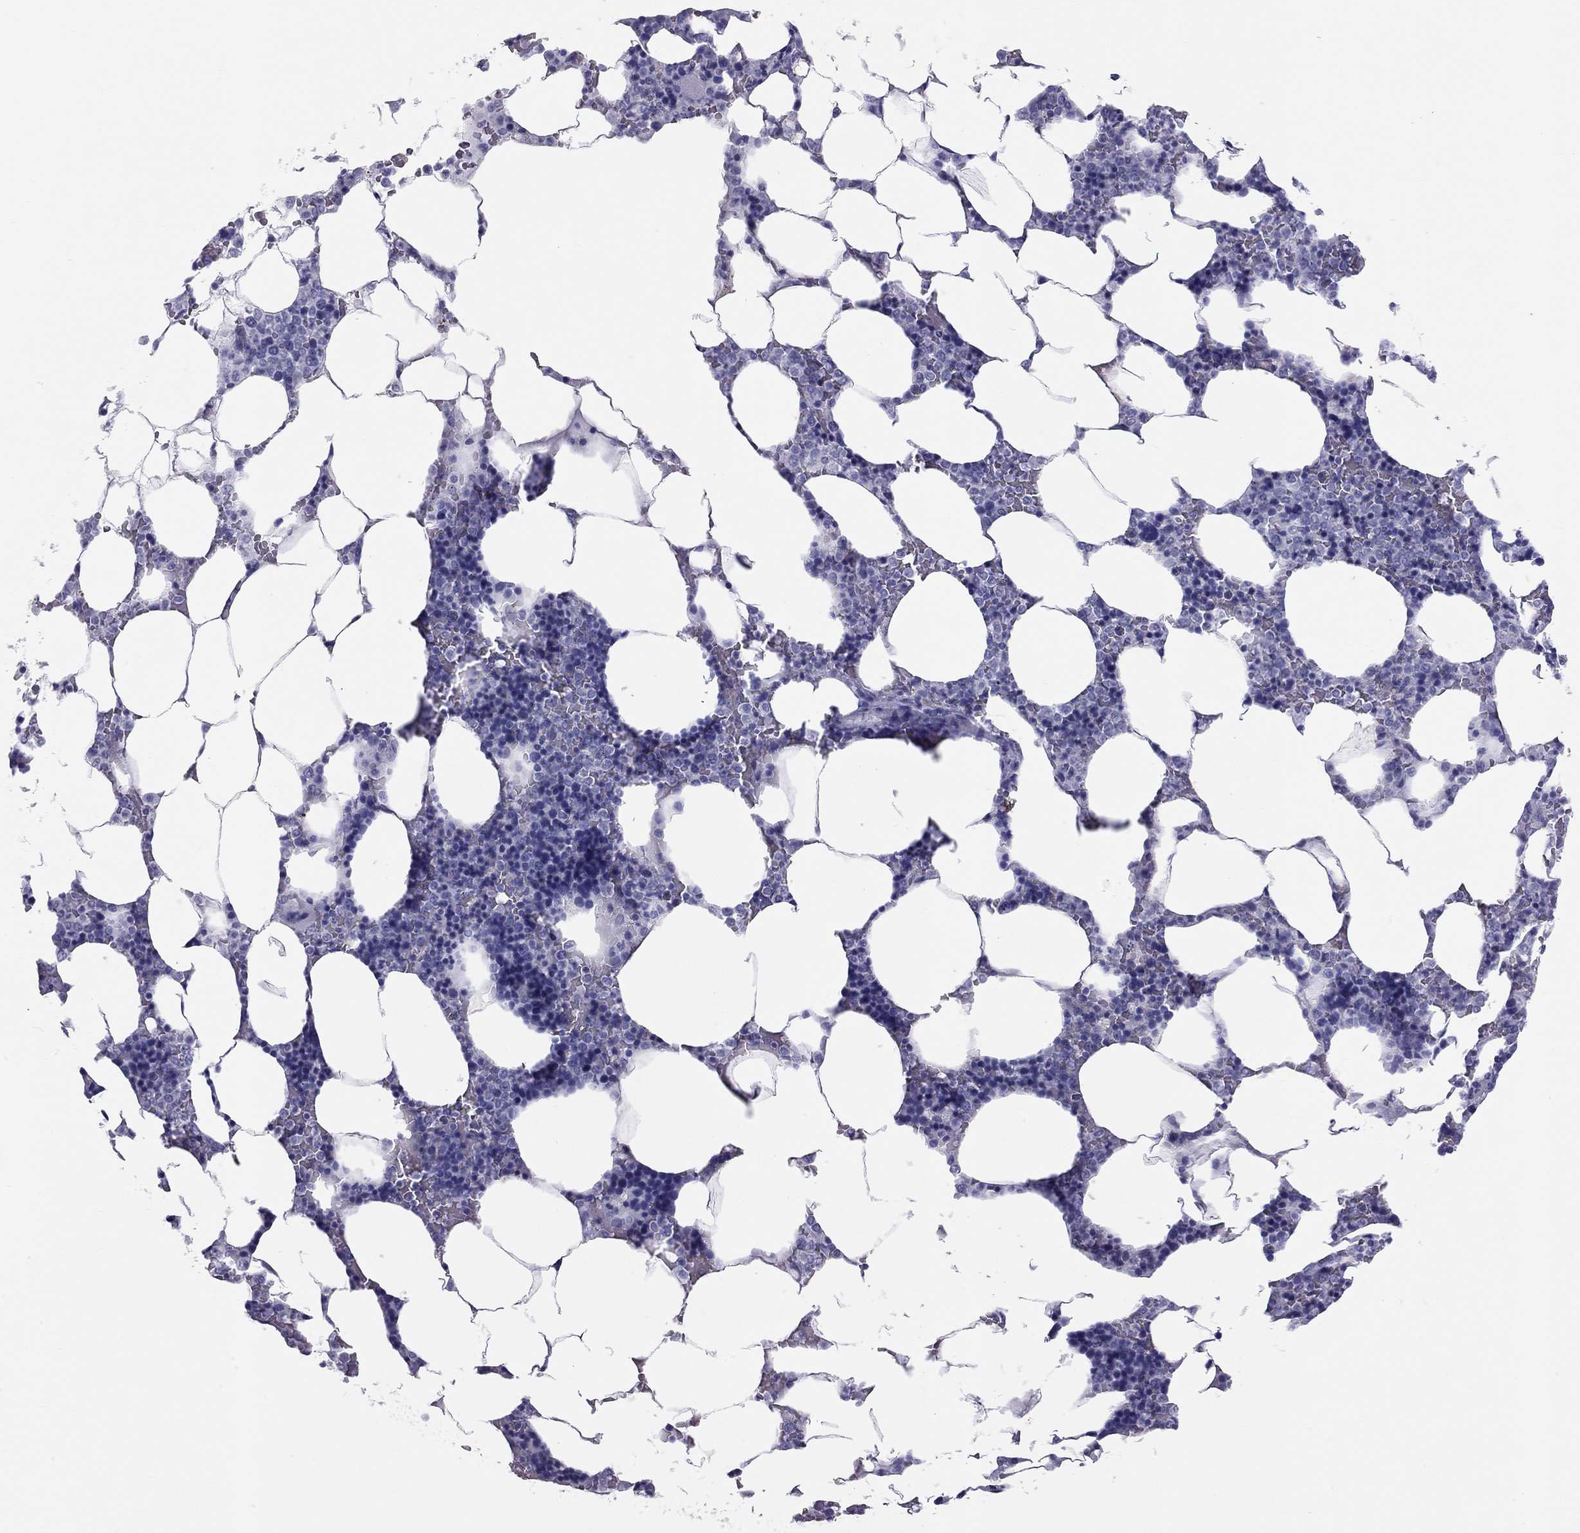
{"staining": {"intensity": "negative", "quantity": "none", "location": "none"}, "tissue": "bone marrow", "cell_type": "Hematopoietic cells", "image_type": "normal", "snomed": [{"axis": "morphology", "description": "Normal tissue, NOS"}, {"axis": "topography", "description": "Bone marrow"}], "caption": "Hematopoietic cells are negative for protein expression in benign human bone marrow. (Stains: DAB (3,3'-diaminobenzidine) IHC with hematoxylin counter stain, Microscopy: brightfield microscopy at high magnification).", "gene": "TRPM3", "patient": {"sex": "male", "age": 63}}